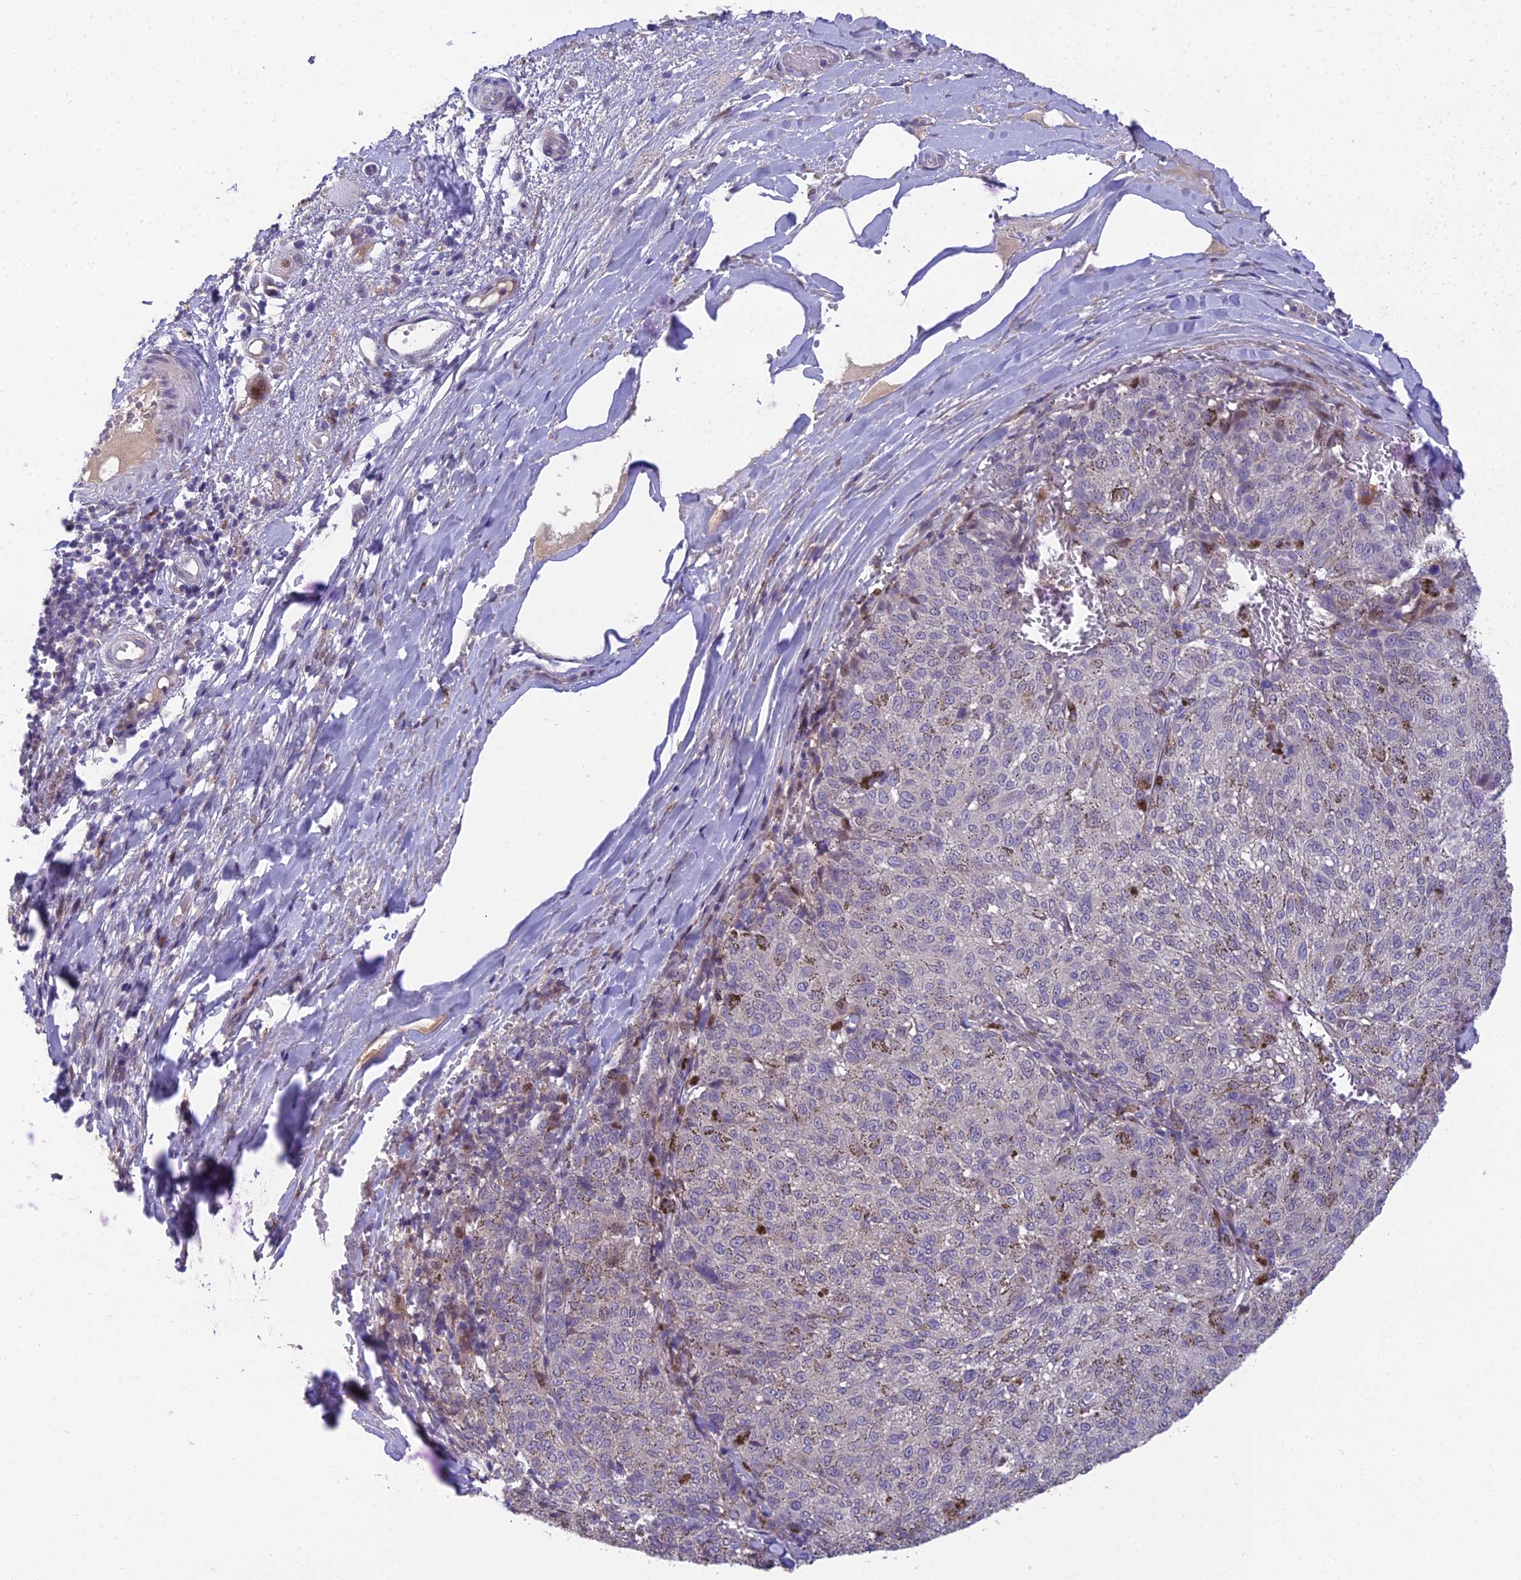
{"staining": {"intensity": "negative", "quantity": "none", "location": "none"}, "tissue": "melanoma", "cell_type": "Tumor cells", "image_type": "cancer", "snomed": [{"axis": "morphology", "description": "Malignant melanoma, NOS"}, {"axis": "topography", "description": "Skin"}], "caption": "Tumor cells are negative for brown protein staining in malignant melanoma.", "gene": "PUS10", "patient": {"sex": "female", "age": 72}}